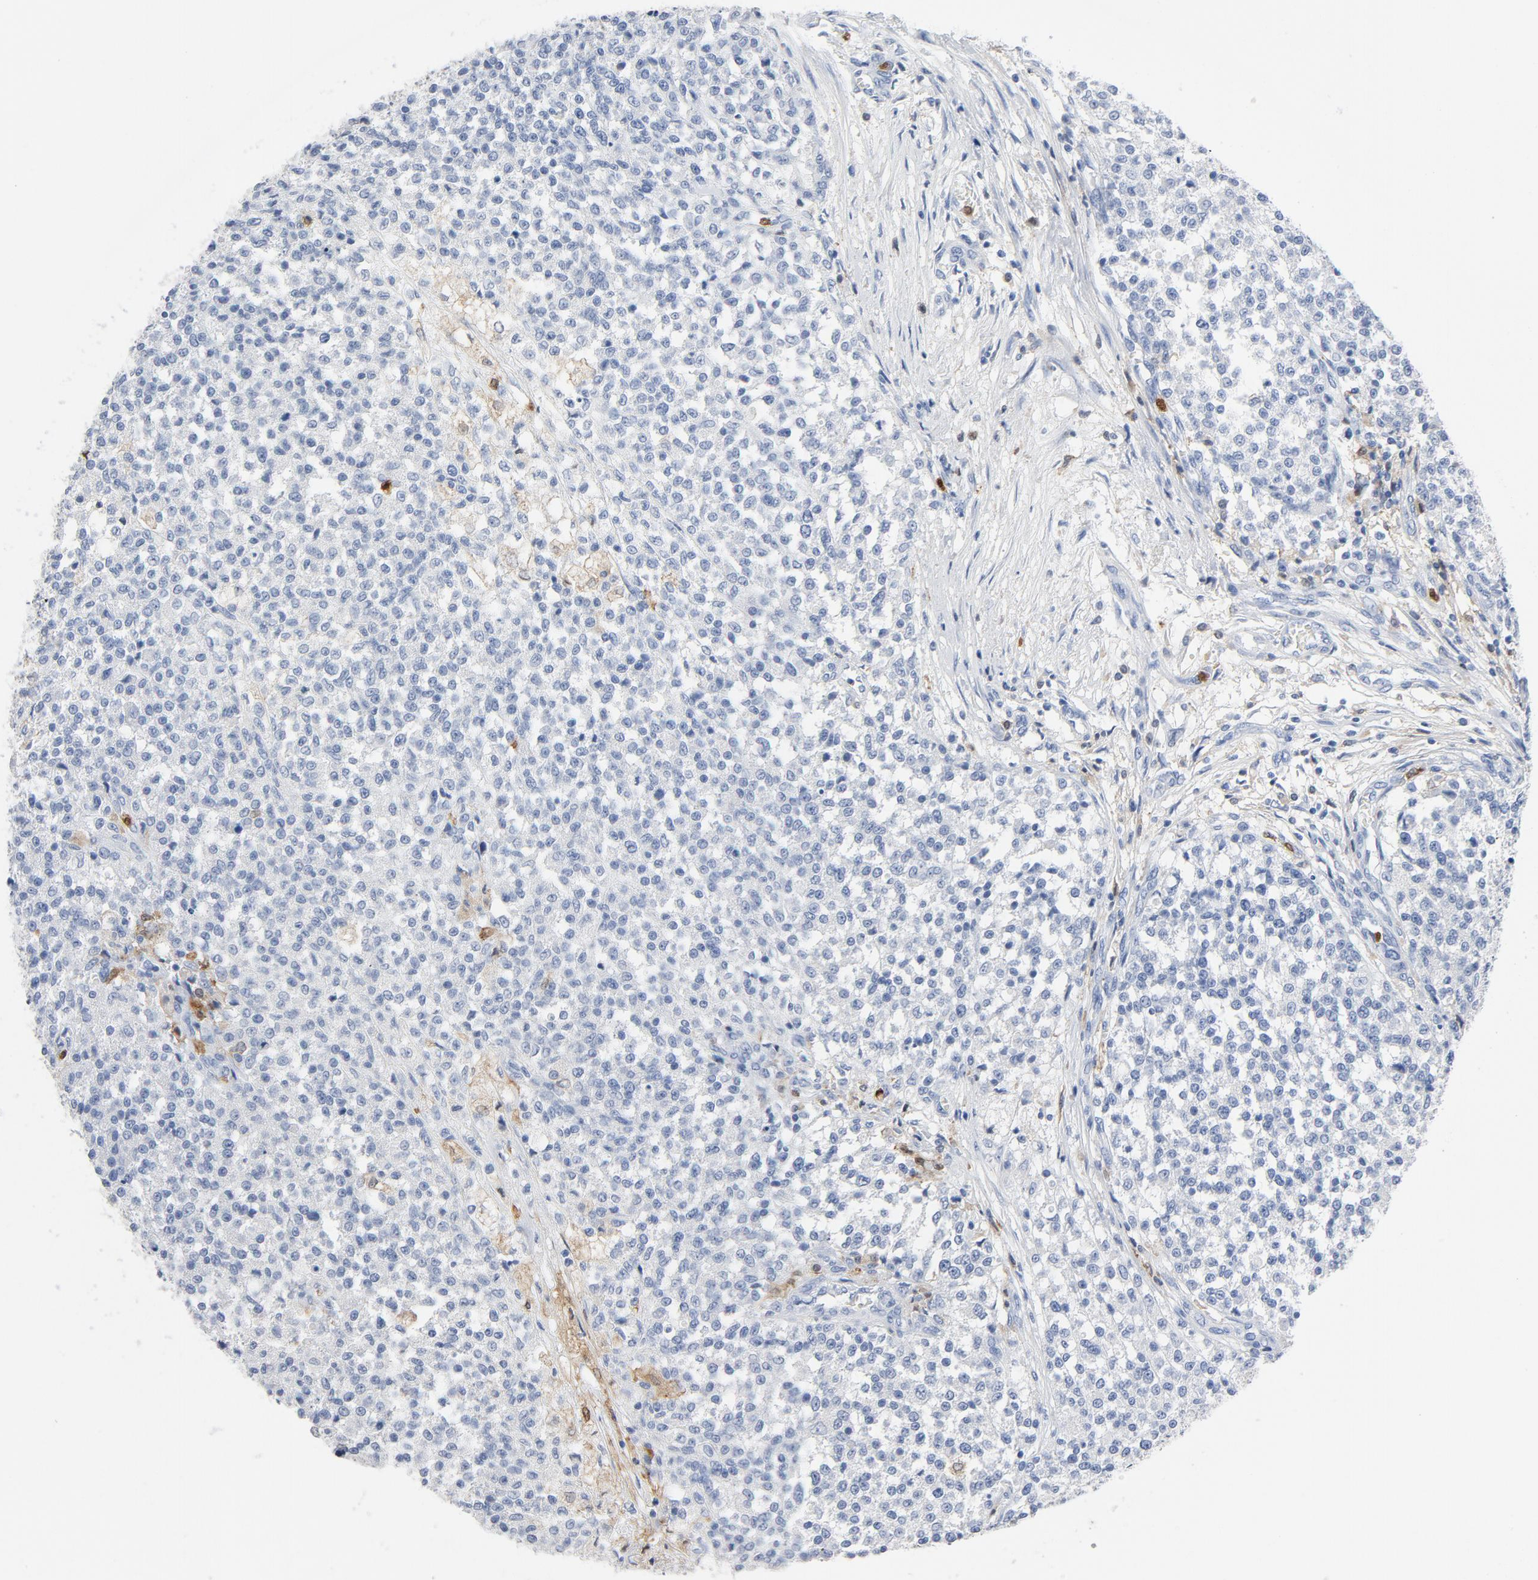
{"staining": {"intensity": "negative", "quantity": "none", "location": "none"}, "tissue": "testis cancer", "cell_type": "Tumor cells", "image_type": "cancer", "snomed": [{"axis": "morphology", "description": "Seminoma, NOS"}, {"axis": "topography", "description": "Testis"}], "caption": "Tumor cells show no significant positivity in testis cancer. The staining was performed using DAB to visualize the protein expression in brown, while the nuclei were stained in blue with hematoxylin (Magnification: 20x).", "gene": "NCF1", "patient": {"sex": "male", "age": 59}}